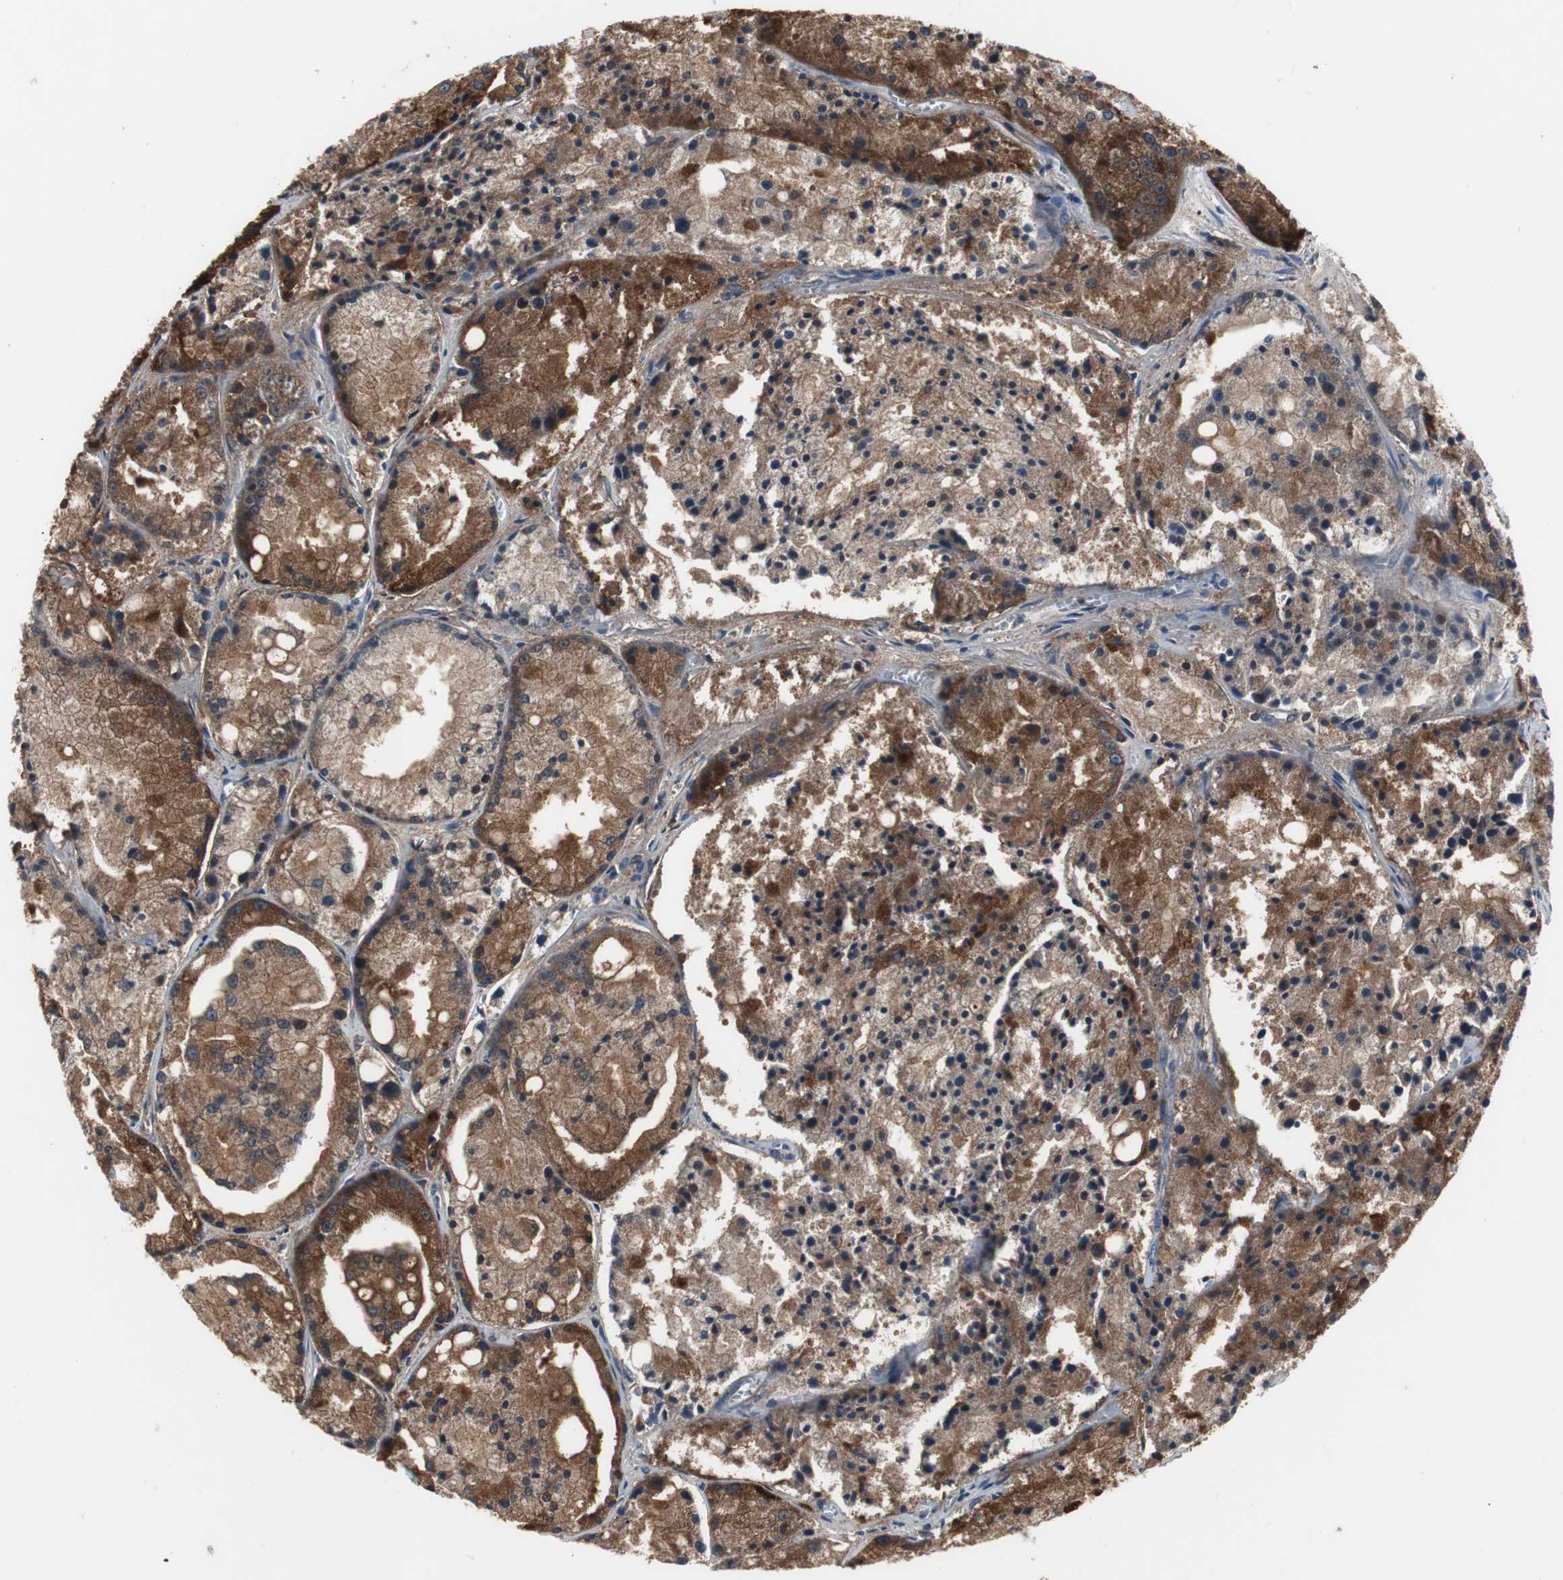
{"staining": {"intensity": "strong", "quantity": ">75%", "location": "cytoplasmic/membranous"}, "tissue": "prostate cancer", "cell_type": "Tumor cells", "image_type": "cancer", "snomed": [{"axis": "morphology", "description": "Adenocarcinoma, Low grade"}, {"axis": "topography", "description": "Prostate"}], "caption": "Strong cytoplasmic/membranous staining is present in approximately >75% of tumor cells in prostate cancer. The staining is performed using DAB brown chromogen to label protein expression. The nuclei are counter-stained blue using hematoxylin.", "gene": "ZSCAN22", "patient": {"sex": "male", "age": 64}}